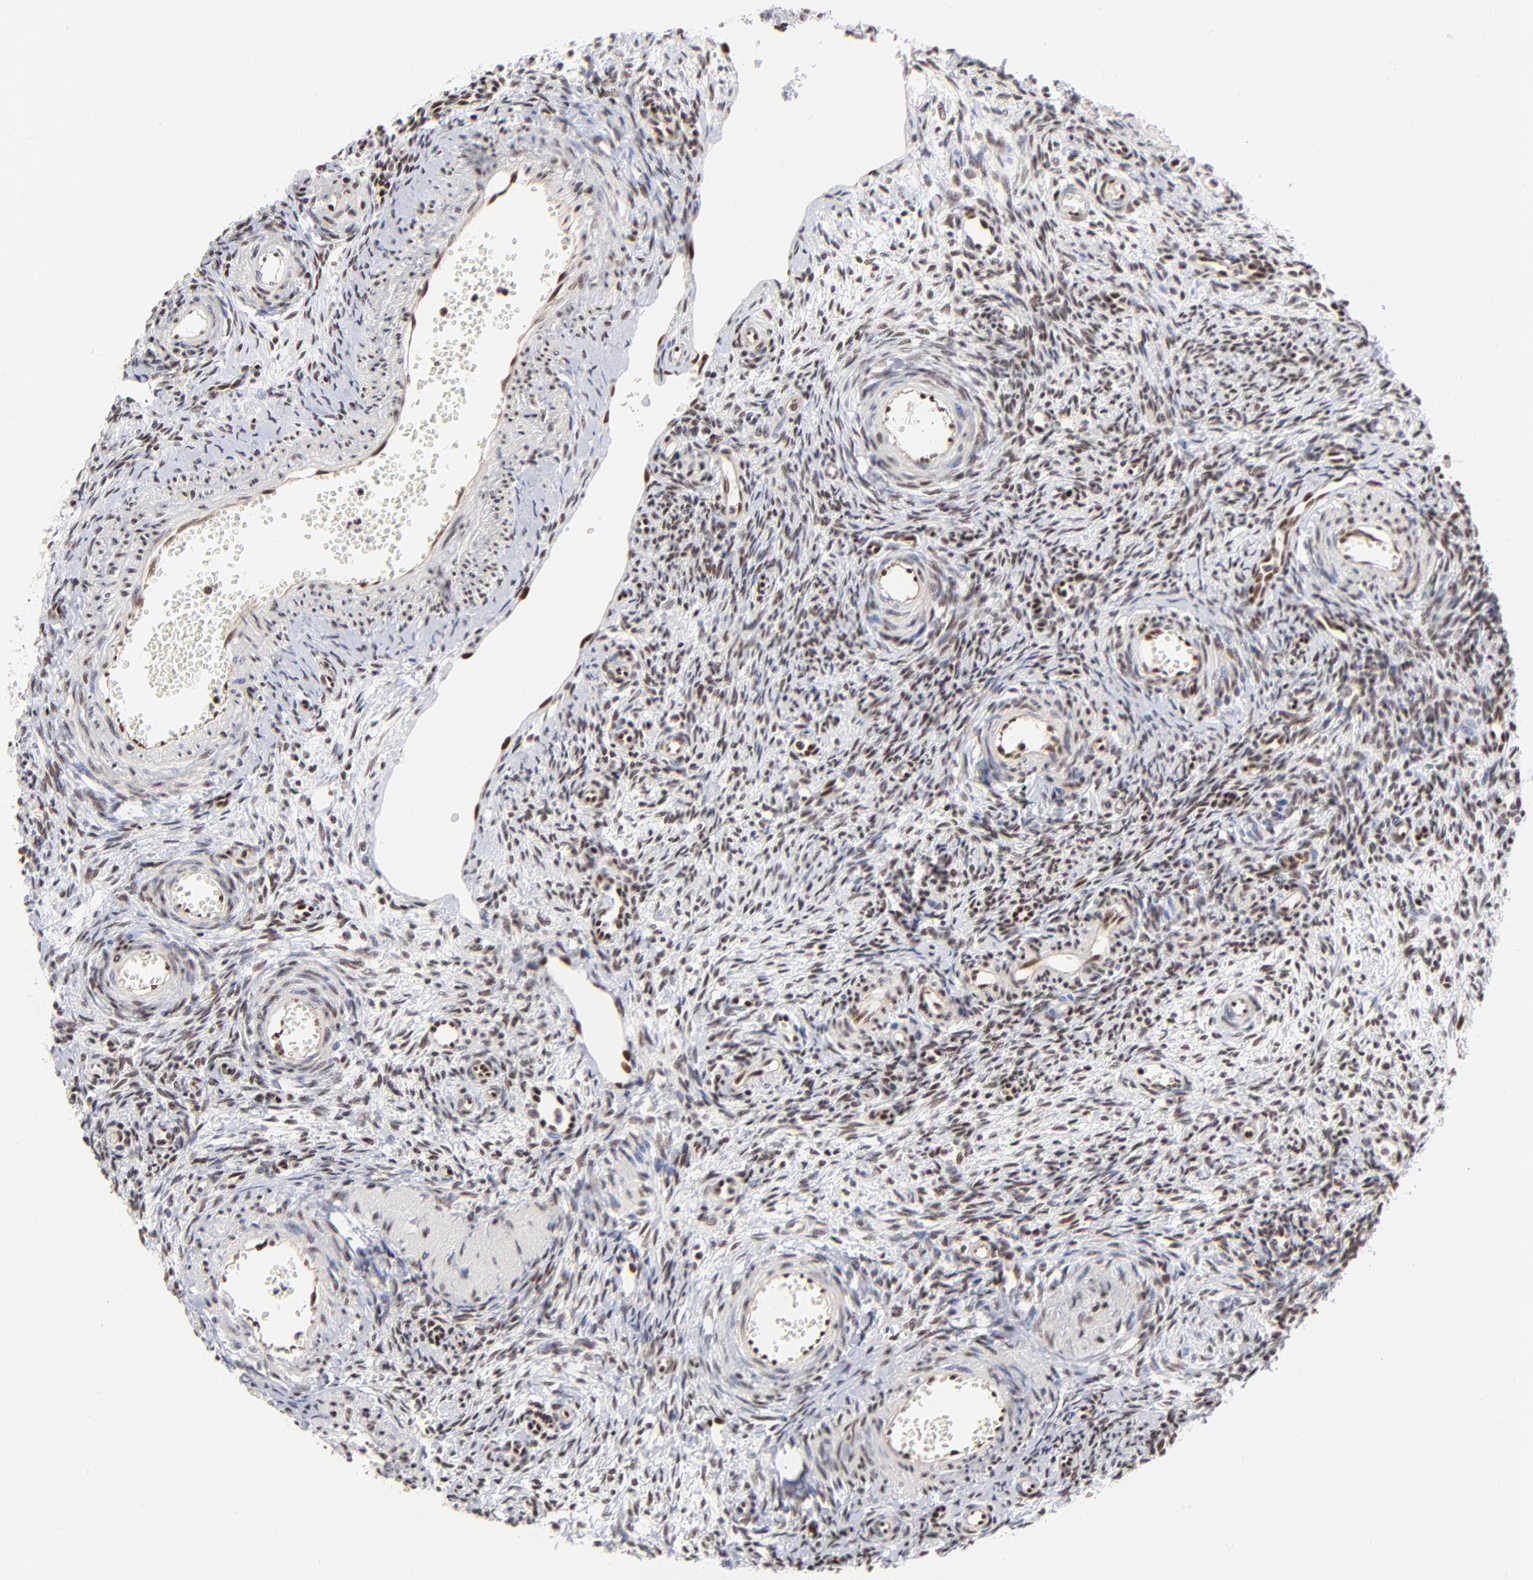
{"staining": {"intensity": "moderate", "quantity": ">75%", "location": "nuclear"}, "tissue": "ovary", "cell_type": "Follicle cells", "image_type": "normal", "snomed": [{"axis": "morphology", "description": "Normal tissue, NOS"}, {"axis": "topography", "description": "Ovary"}], "caption": "Unremarkable ovary exhibits moderate nuclear expression in approximately >75% of follicle cells, visualized by immunohistochemistry. (Stains: DAB in brown, nuclei in blue, Microscopy: brightfield microscopy at high magnification).", "gene": "GABPA", "patient": {"sex": "female", "age": 39}}